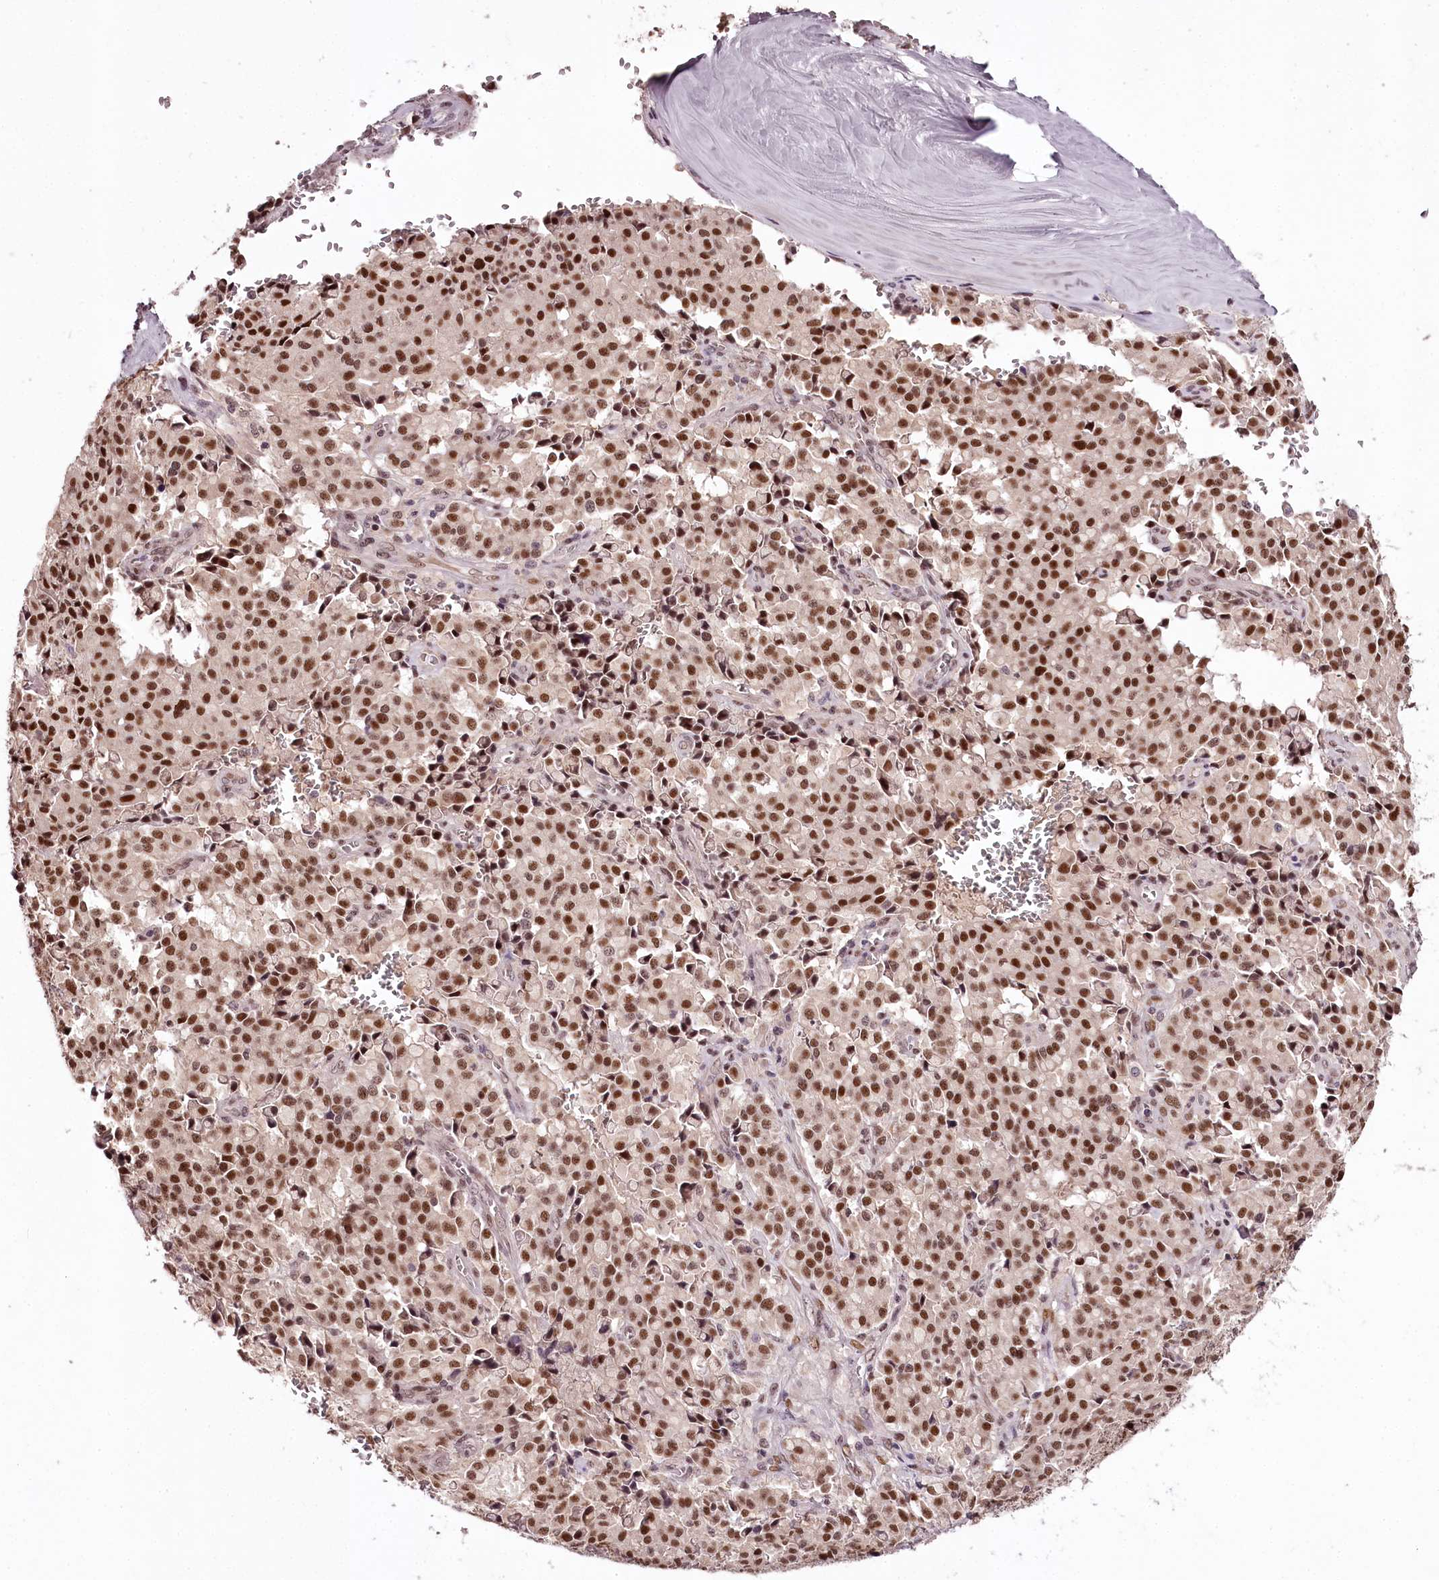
{"staining": {"intensity": "strong", "quantity": ">75%", "location": "nuclear"}, "tissue": "pancreatic cancer", "cell_type": "Tumor cells", "image_type": "cancer", "snomed": [{"axis": "morphology", "description": "Adenocarcinoma, NOS"}, {"axis": "topography", "description": "Pancreas"}], "caption": "Human adenocarcinoma (pancreatic) stained with a brown dye displays strong nuclear positive positivity in about >75% of tumor cells.", "gene": "TTC33", "patient": {"sex": "male", "age": 65}}